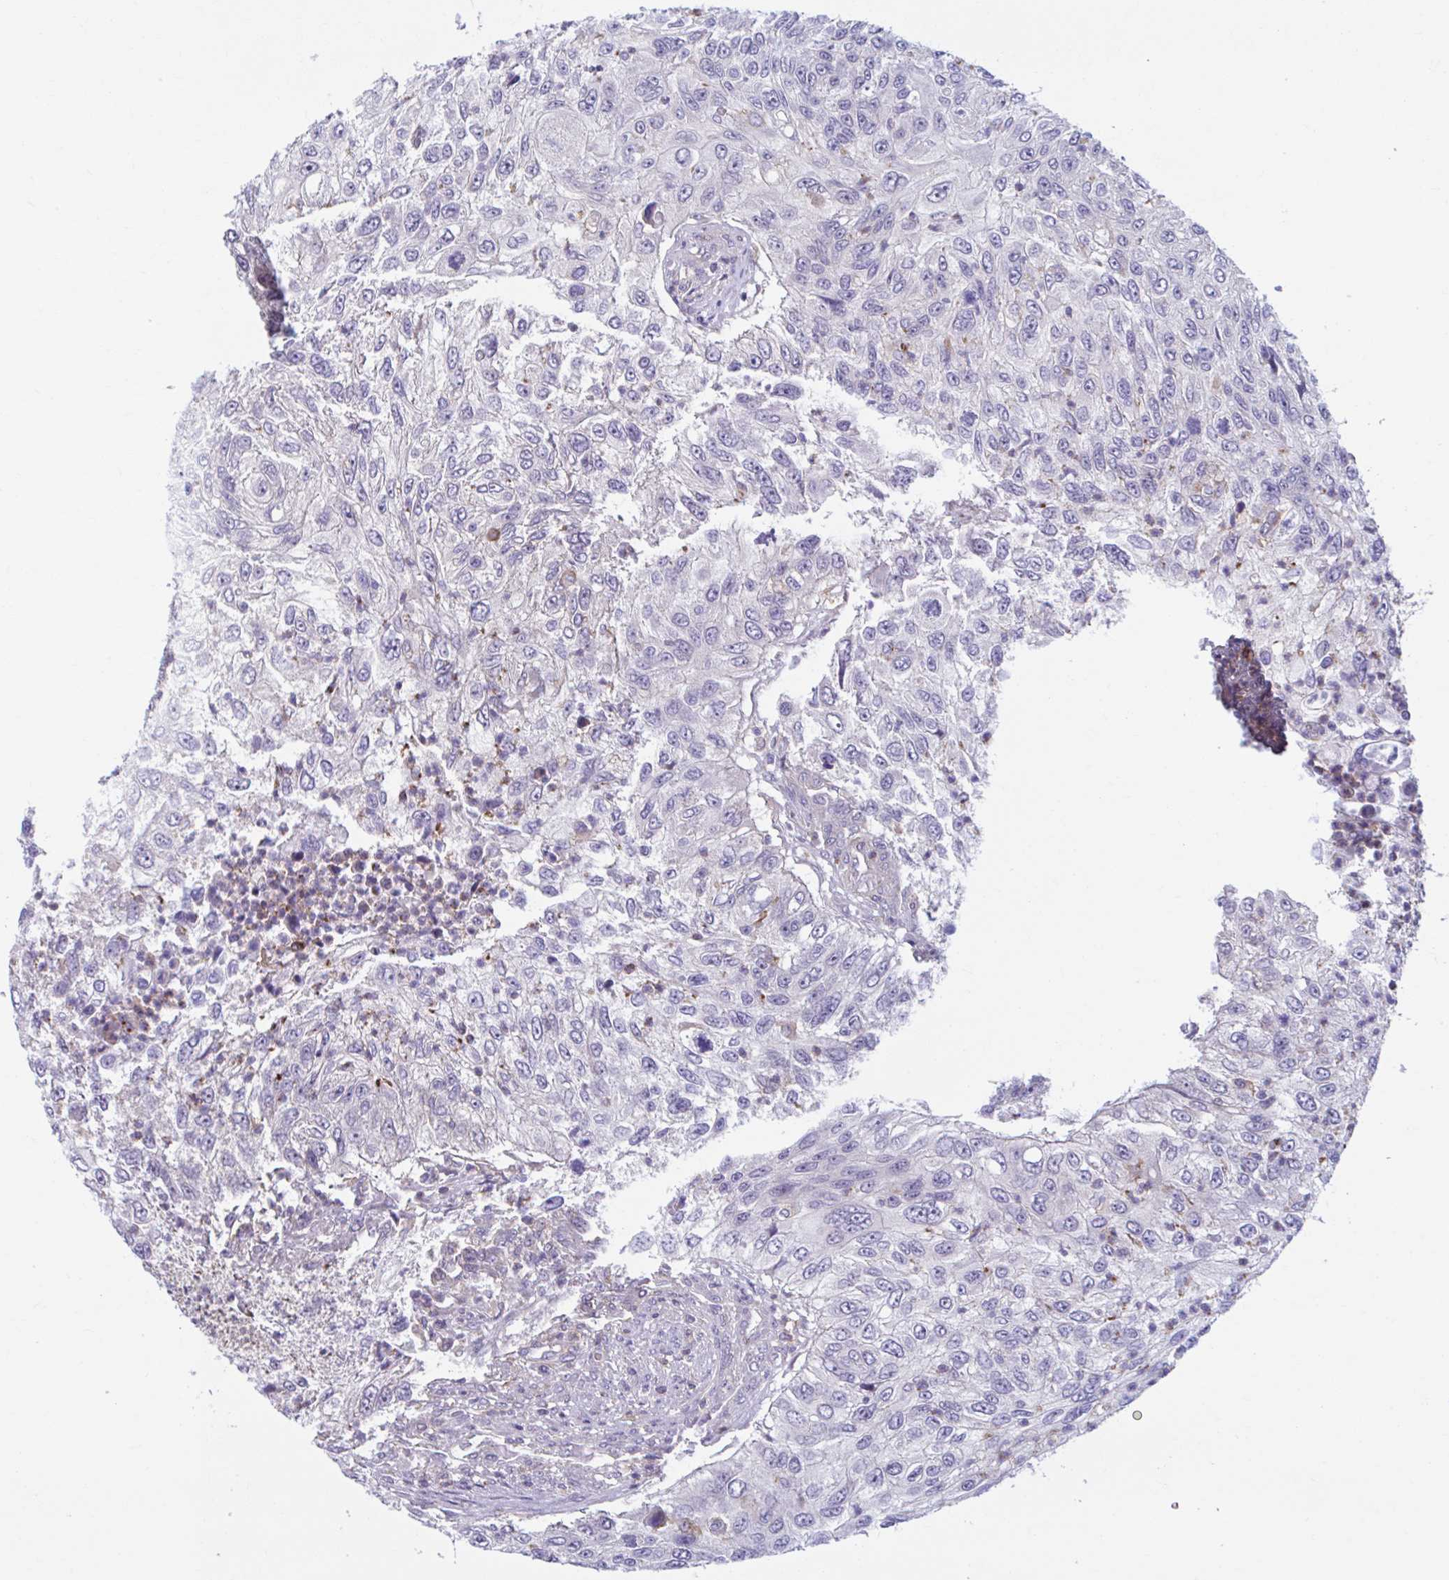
{"staining": {"intensity": "negative", "quantity": "none", "location": "none"}, "tissue": "urothelial cancer", "cell_type": "Tumor cells", "image_type": "cancer", "snomed": [{"axis": "morphology", "description": "Urothelial carcinoma, High grade"}, {"axis": "topography", "description": "Urinary bladder"}], "caption": "Immunohistochemical staining of human urothelial cancer exhibits no significant expression in tumor cells.", "gene": "ADAT3", "patient": {"sex": "female", "age": 60}}